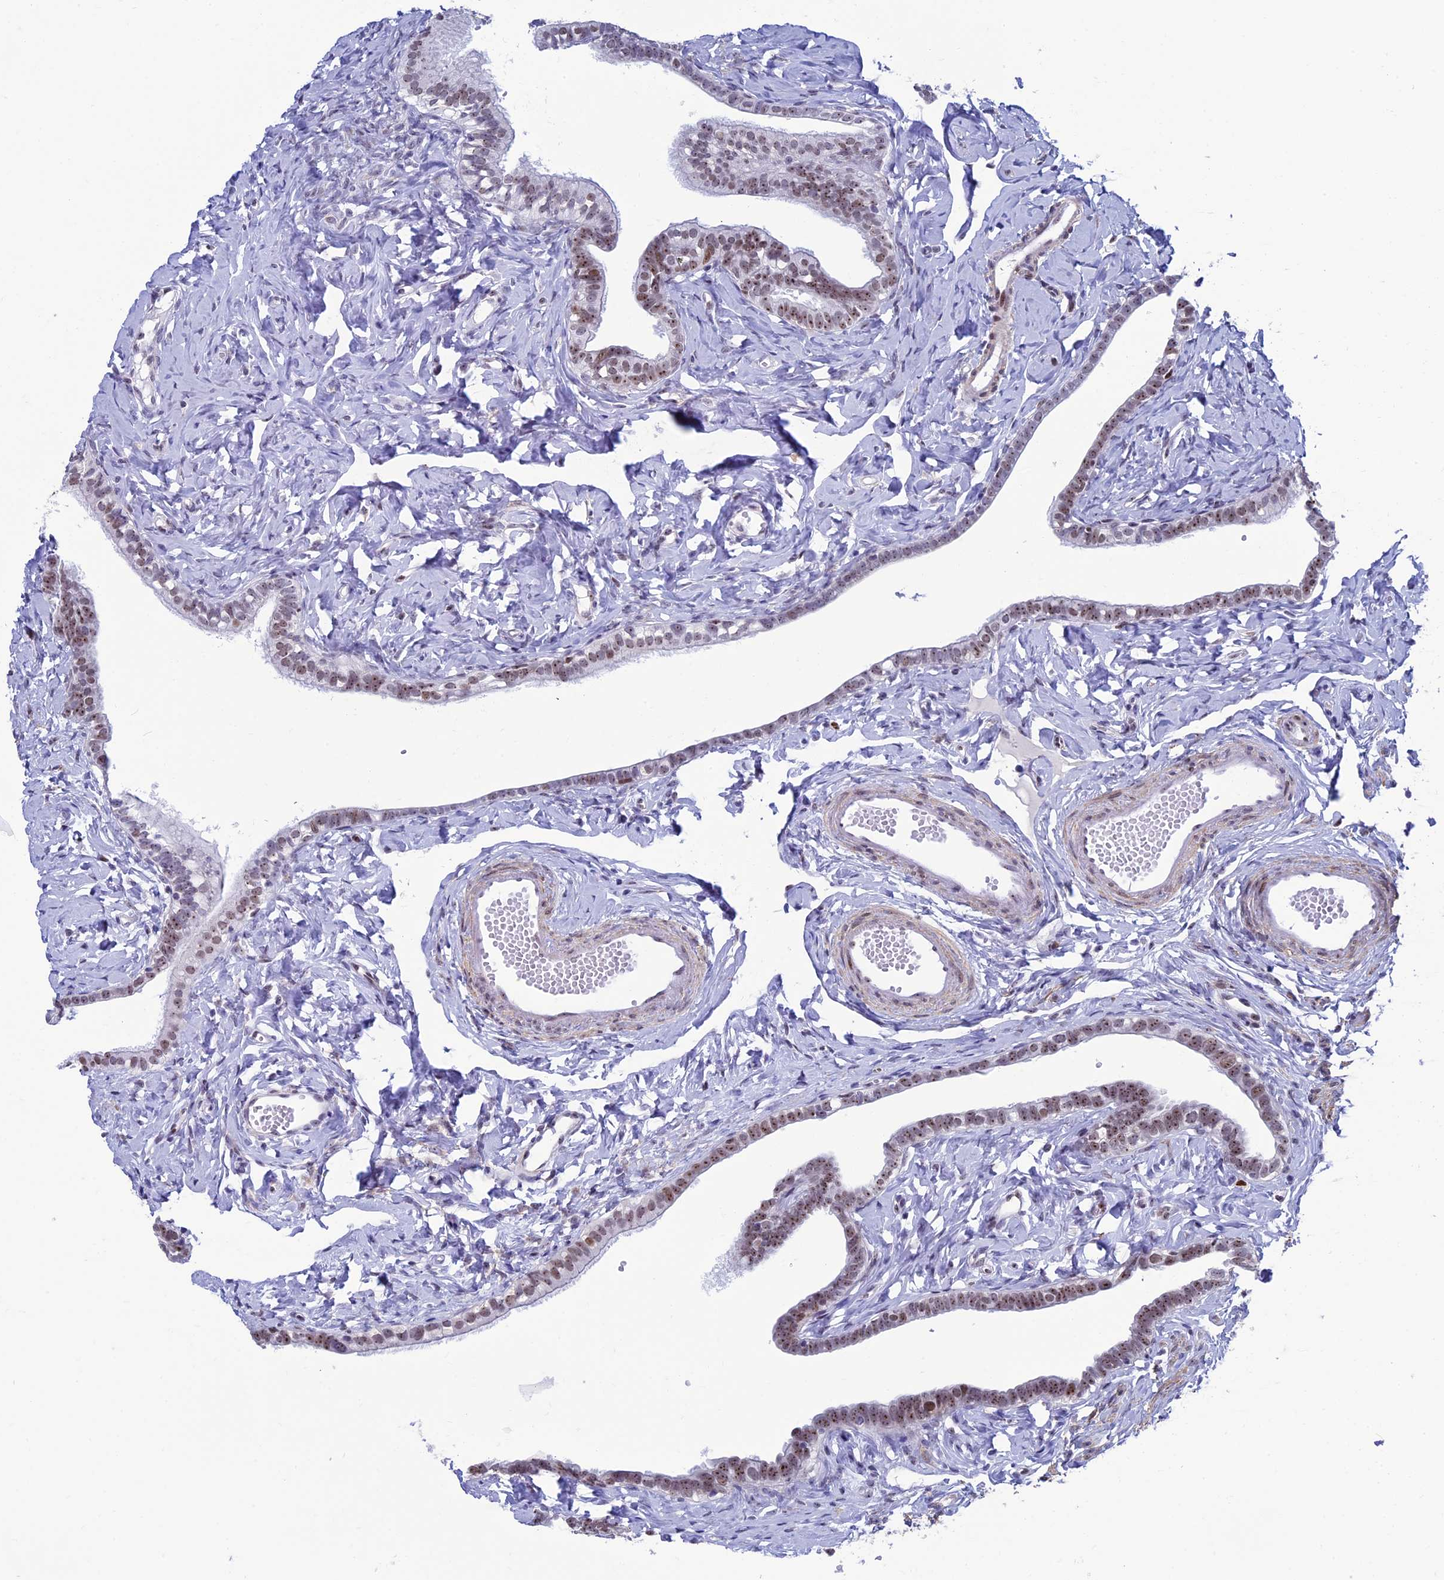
{"staining": {"intensity": "strong", "quantity": ">75%", "location": "nuclear"}, "tissue": "fallopian tube", "cell_type": "Glandular cells", "image_type": "normal", "snomed": [{"axis": "morphology", "description": "Normal tissue, NOS"}, {"axis": "topography", "description": "Fallopian tube"}], "caption": "Protein staining demonstrates strong nuclear staining in approximately >75% of glandular cells in benign fallopian tube.", "gene": "CCDC86", "patient": {"sex": "female", "age": 66}}